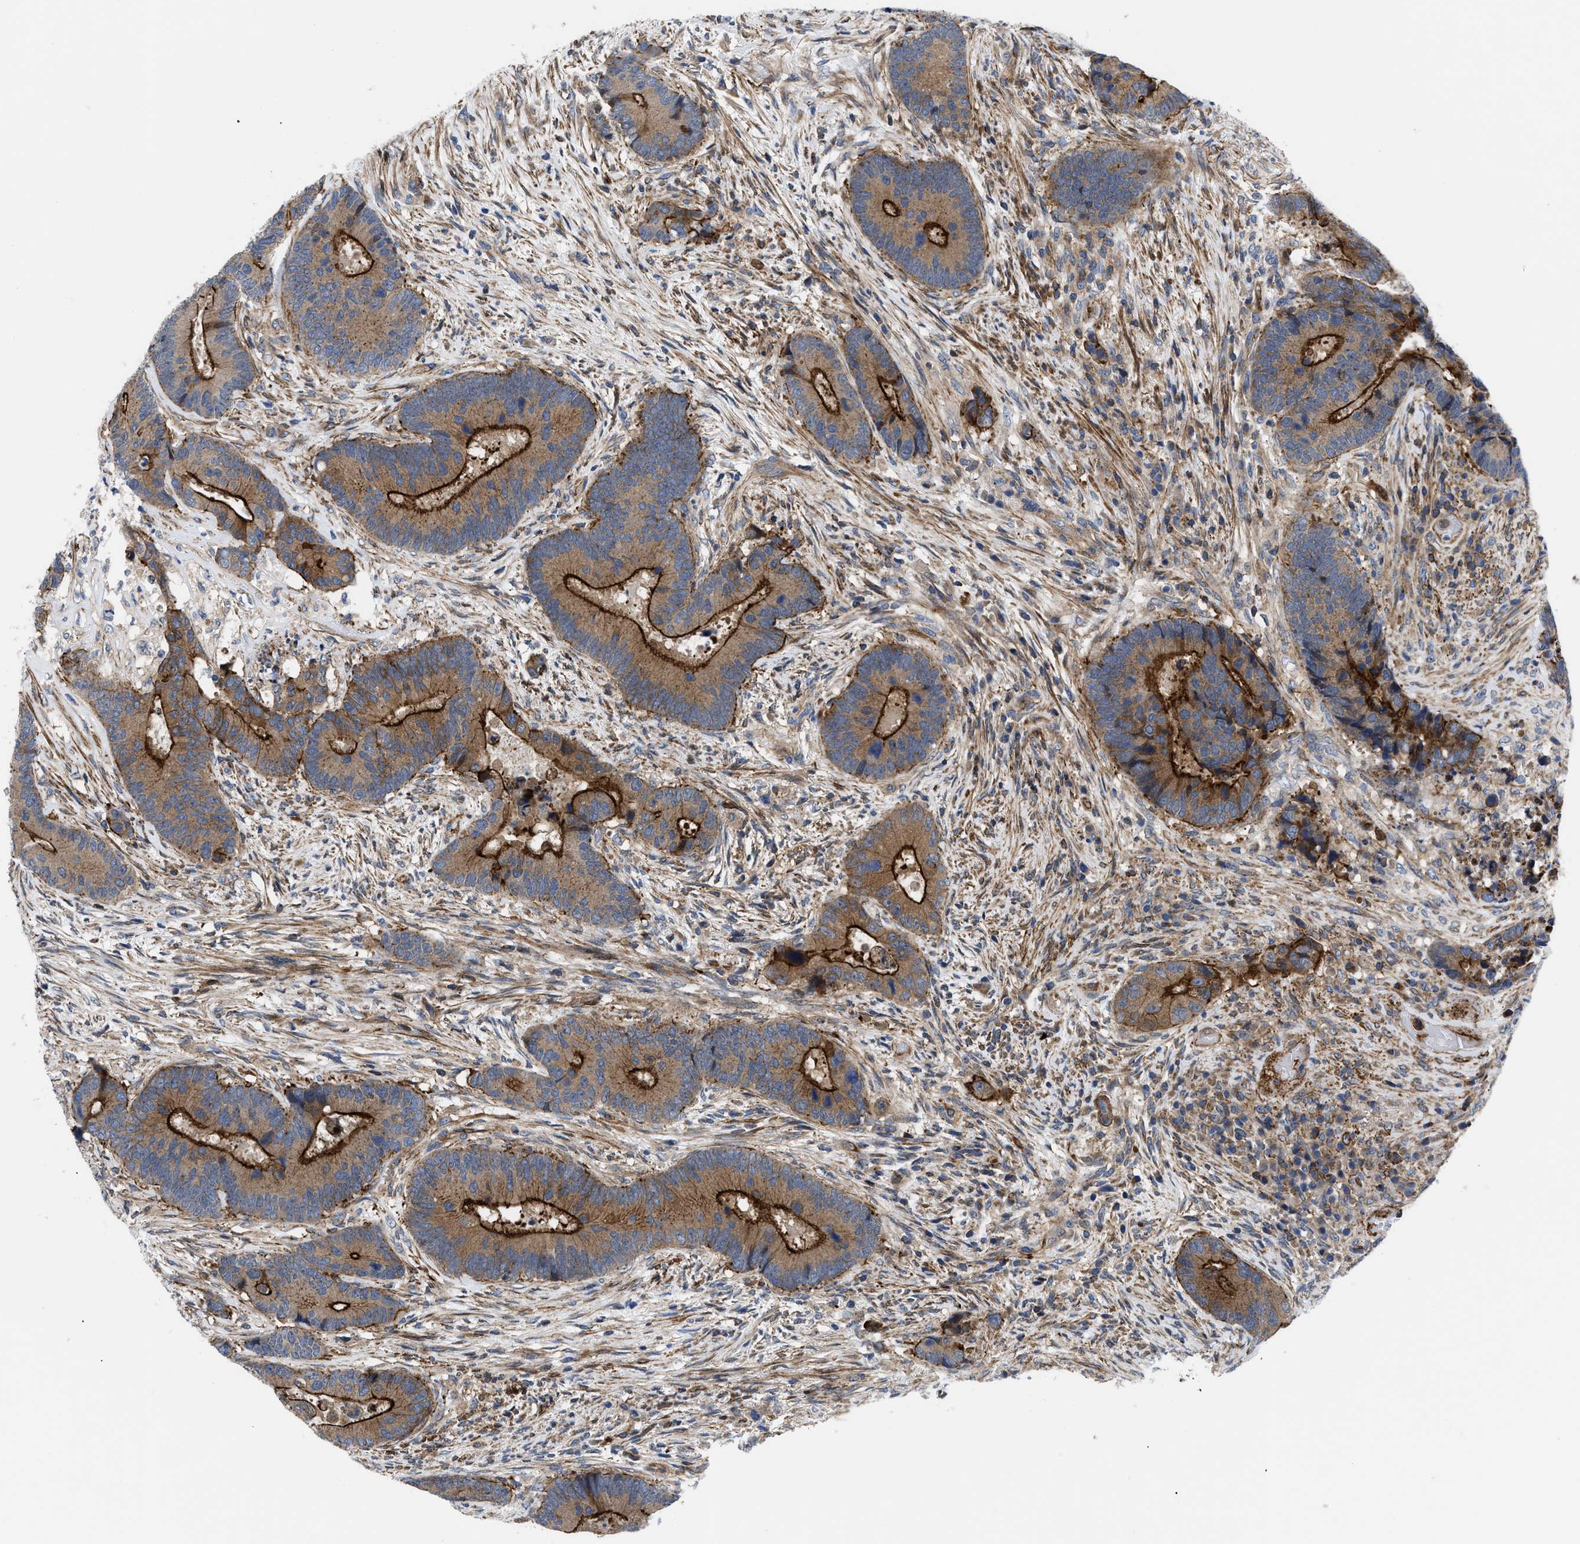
{"staining": {"intensity": "strong", "quantity": ">75%", "location": "cytoplasmic/membranous"}, "tissue": "colorectal cancer", "cell_type": "Tumor cells", "image_type": "cancer", "snomed": [{"axis": "morphology", "description": "Adenocarcinoma, NOS"}, {"axis": "topography", "description": "Rectum"}], "caption": "IHC of colorectal adenocarcinoma shows high levels of strong cytoplasmic/membranous expression in approximately >75% of tumor cells.", "gene": "SPAST", "patient": {"sex": "female", "age": 89}}